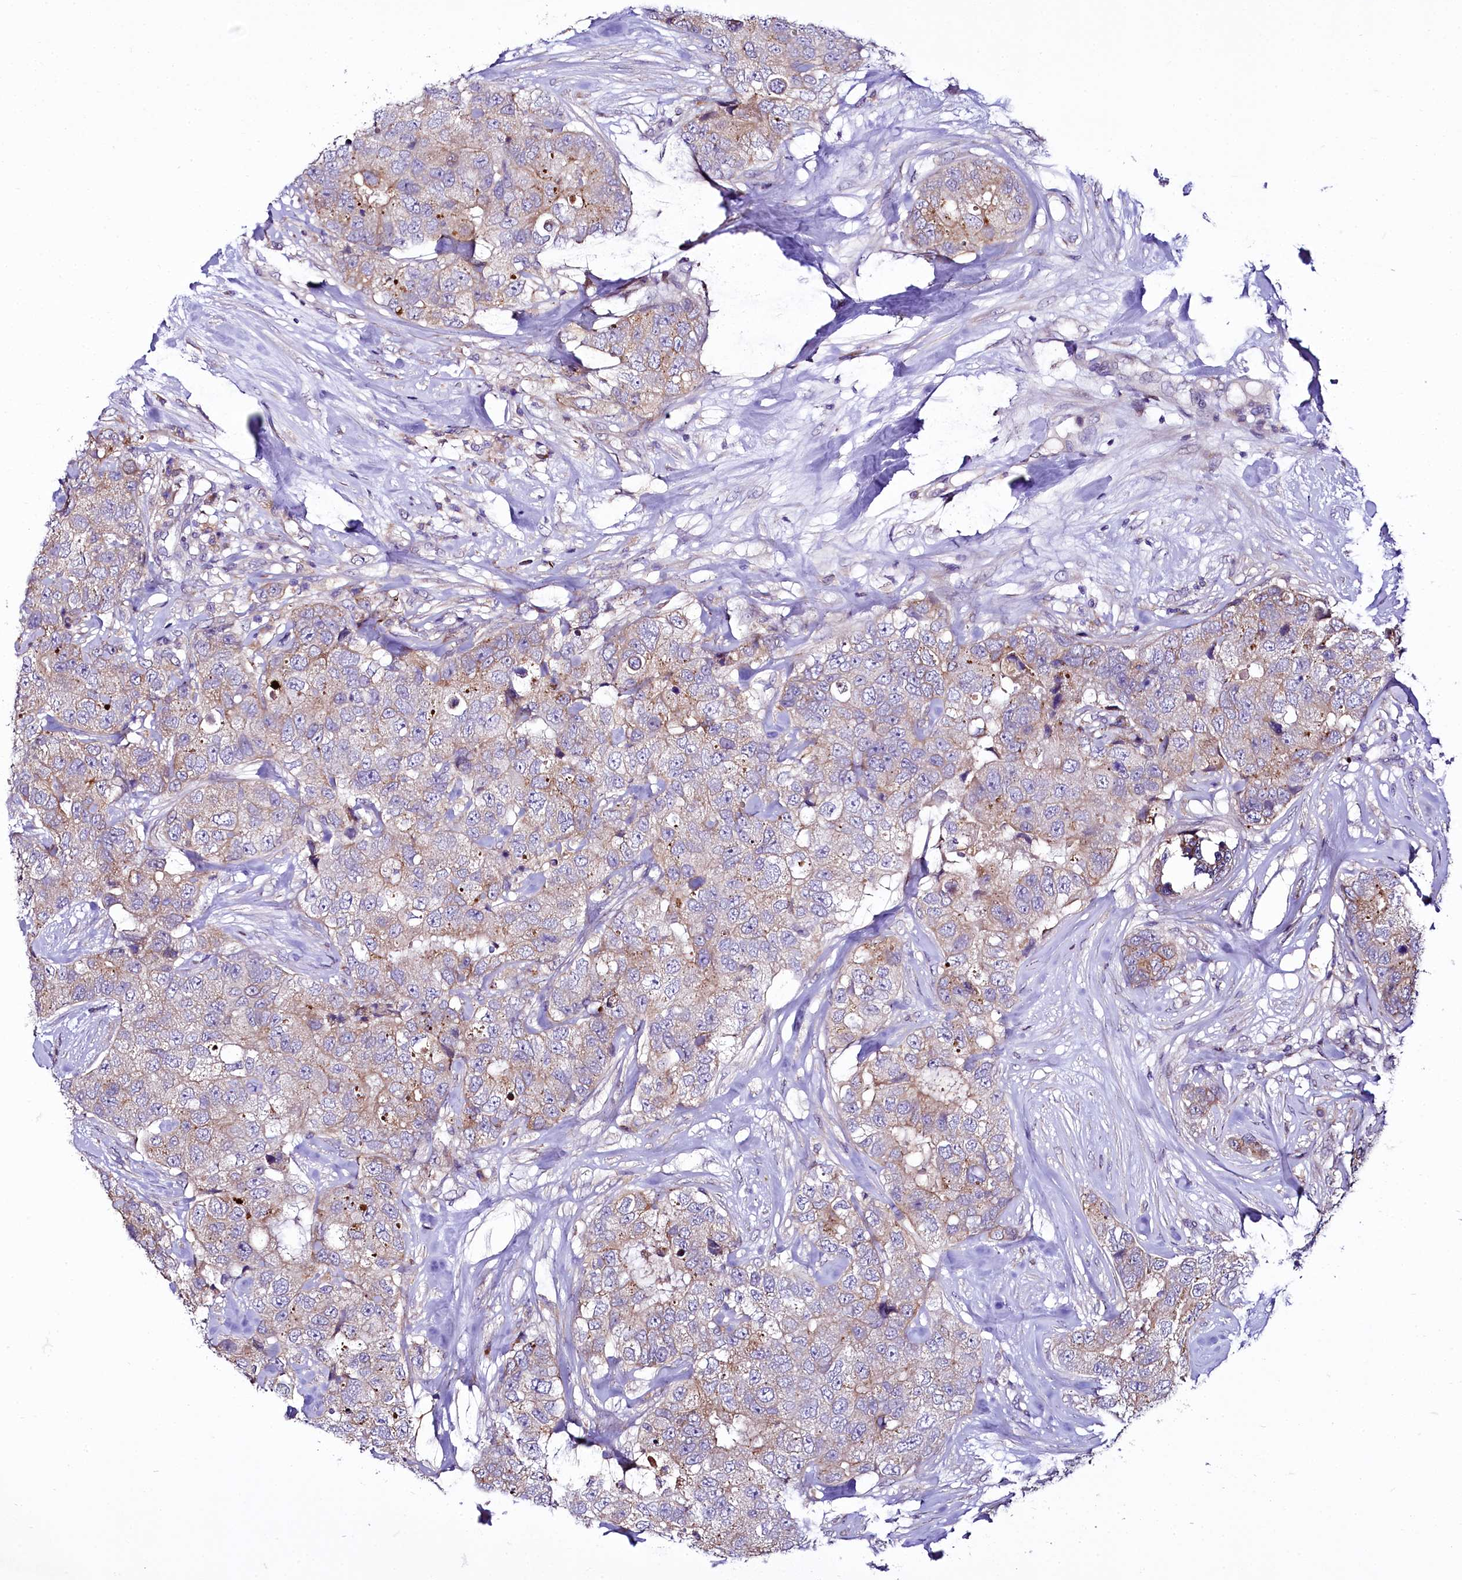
{"staining": {"intensity": "weak", "quantity": "25%-75%", "location": "cytoplasmic/membranous"}, "tissue": "breast cancer", "cell_type": "Tumor cells", "image_type": "cancer", "snomed": [{"axis": "morphology", "description": "Duct carcinoma"}, {"axis": "topography", "description": "Breast"}], "caption": "Breast cancer (infiltrating ductal carcinoma) stained with a protein marker exhibits weak staining in tumor cells.", "gene": "ZC3H12C", "patient": {"sex": "female", "age": 62}}